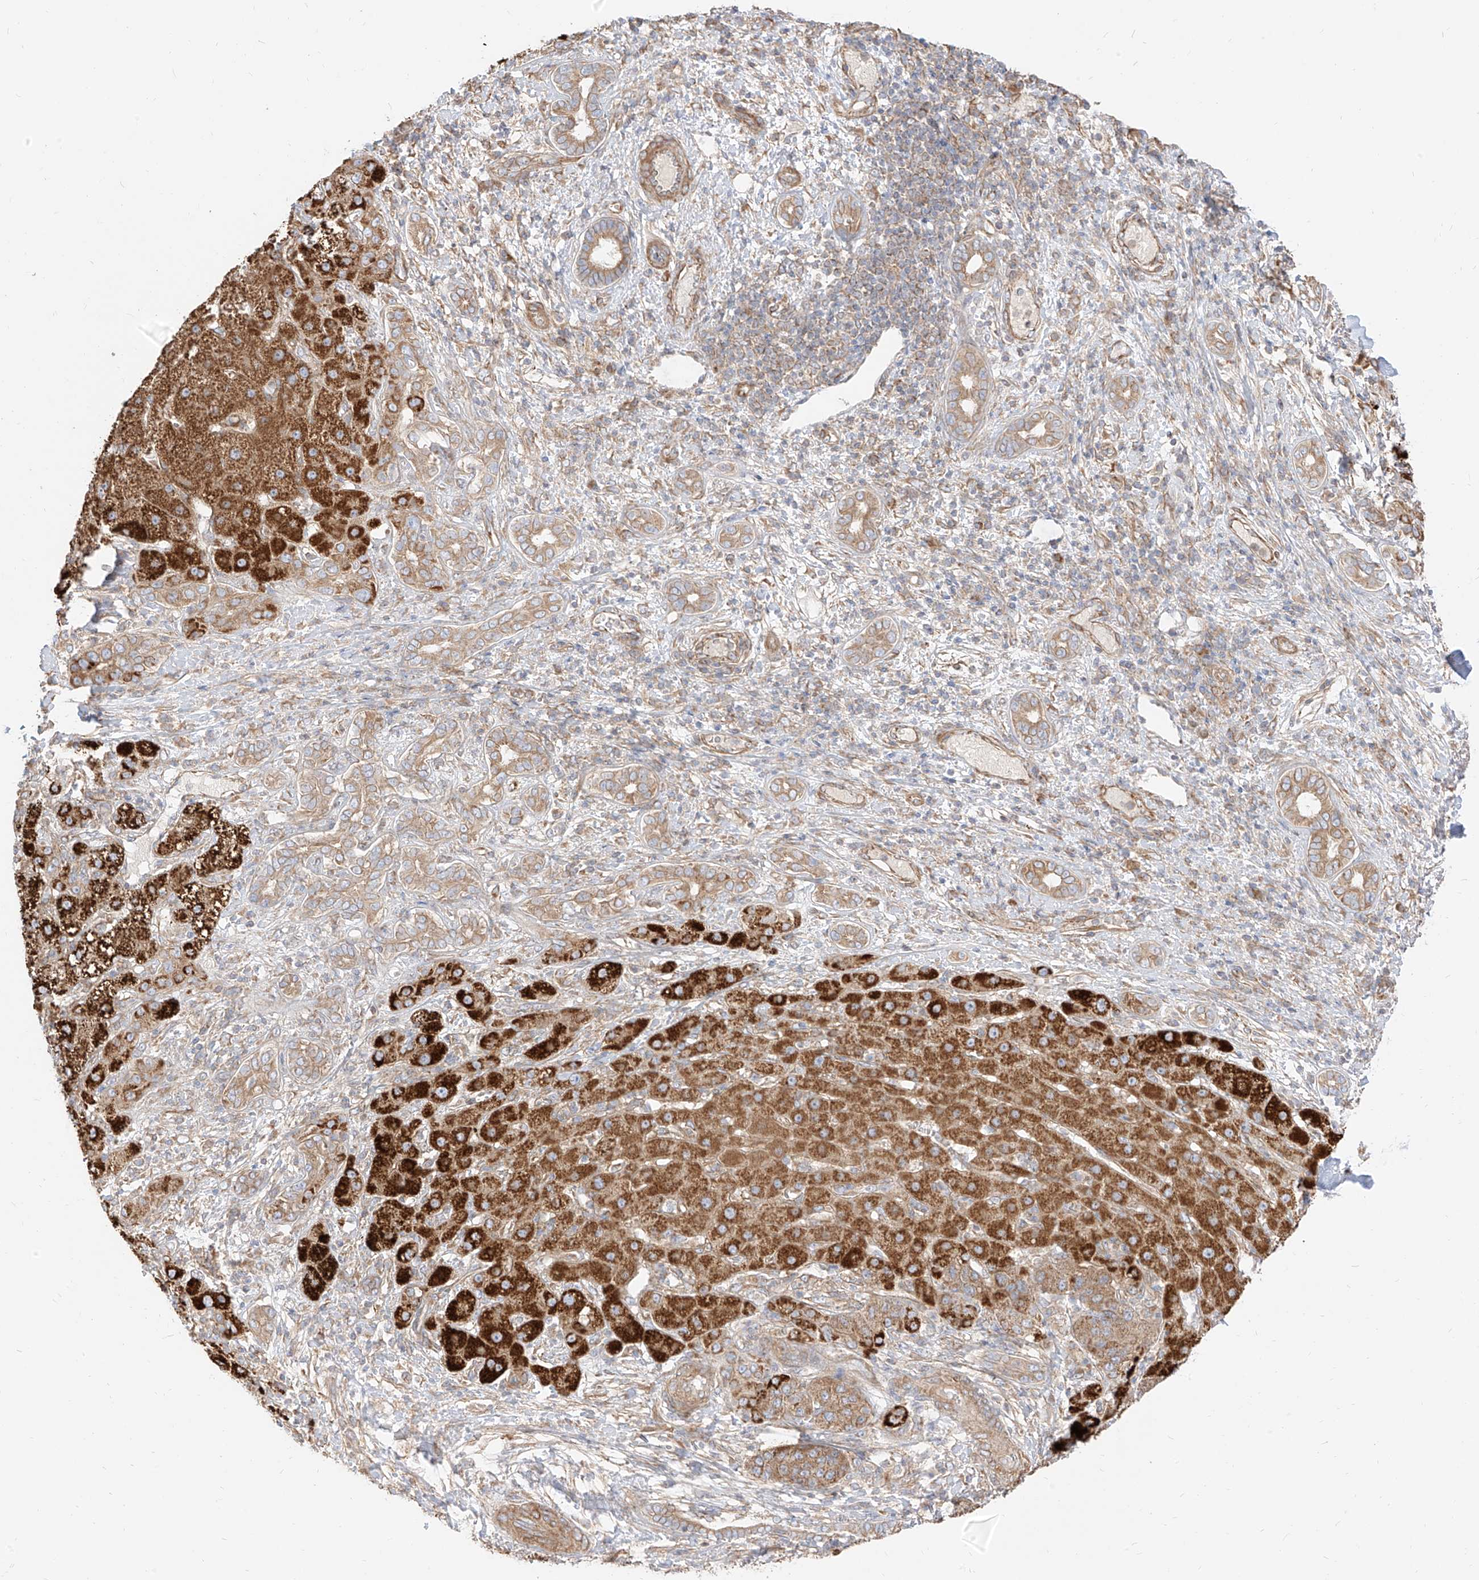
{"staining": {"intensity": "strong", "quantity": ">75%", "location": "cytoplasmic/membranous"}, "tissue": "liver cancer", "cell_type": "Tumor cells", "image_type": "cancer", "snomed": [{"axis": "morphology", "description": "Carcinoma, Hepatocellular, NOS"}, {"axis": "topography", "description": "Liver"}], "caption": "IHC (DAB) staining of liver hepatocellular carcinoma displays strong cytoplasmic/membranous protein staining in approximately >75% of tumor cells.", "gene": "PLCL1", "patient": {"sex": "male", "age": 65}}